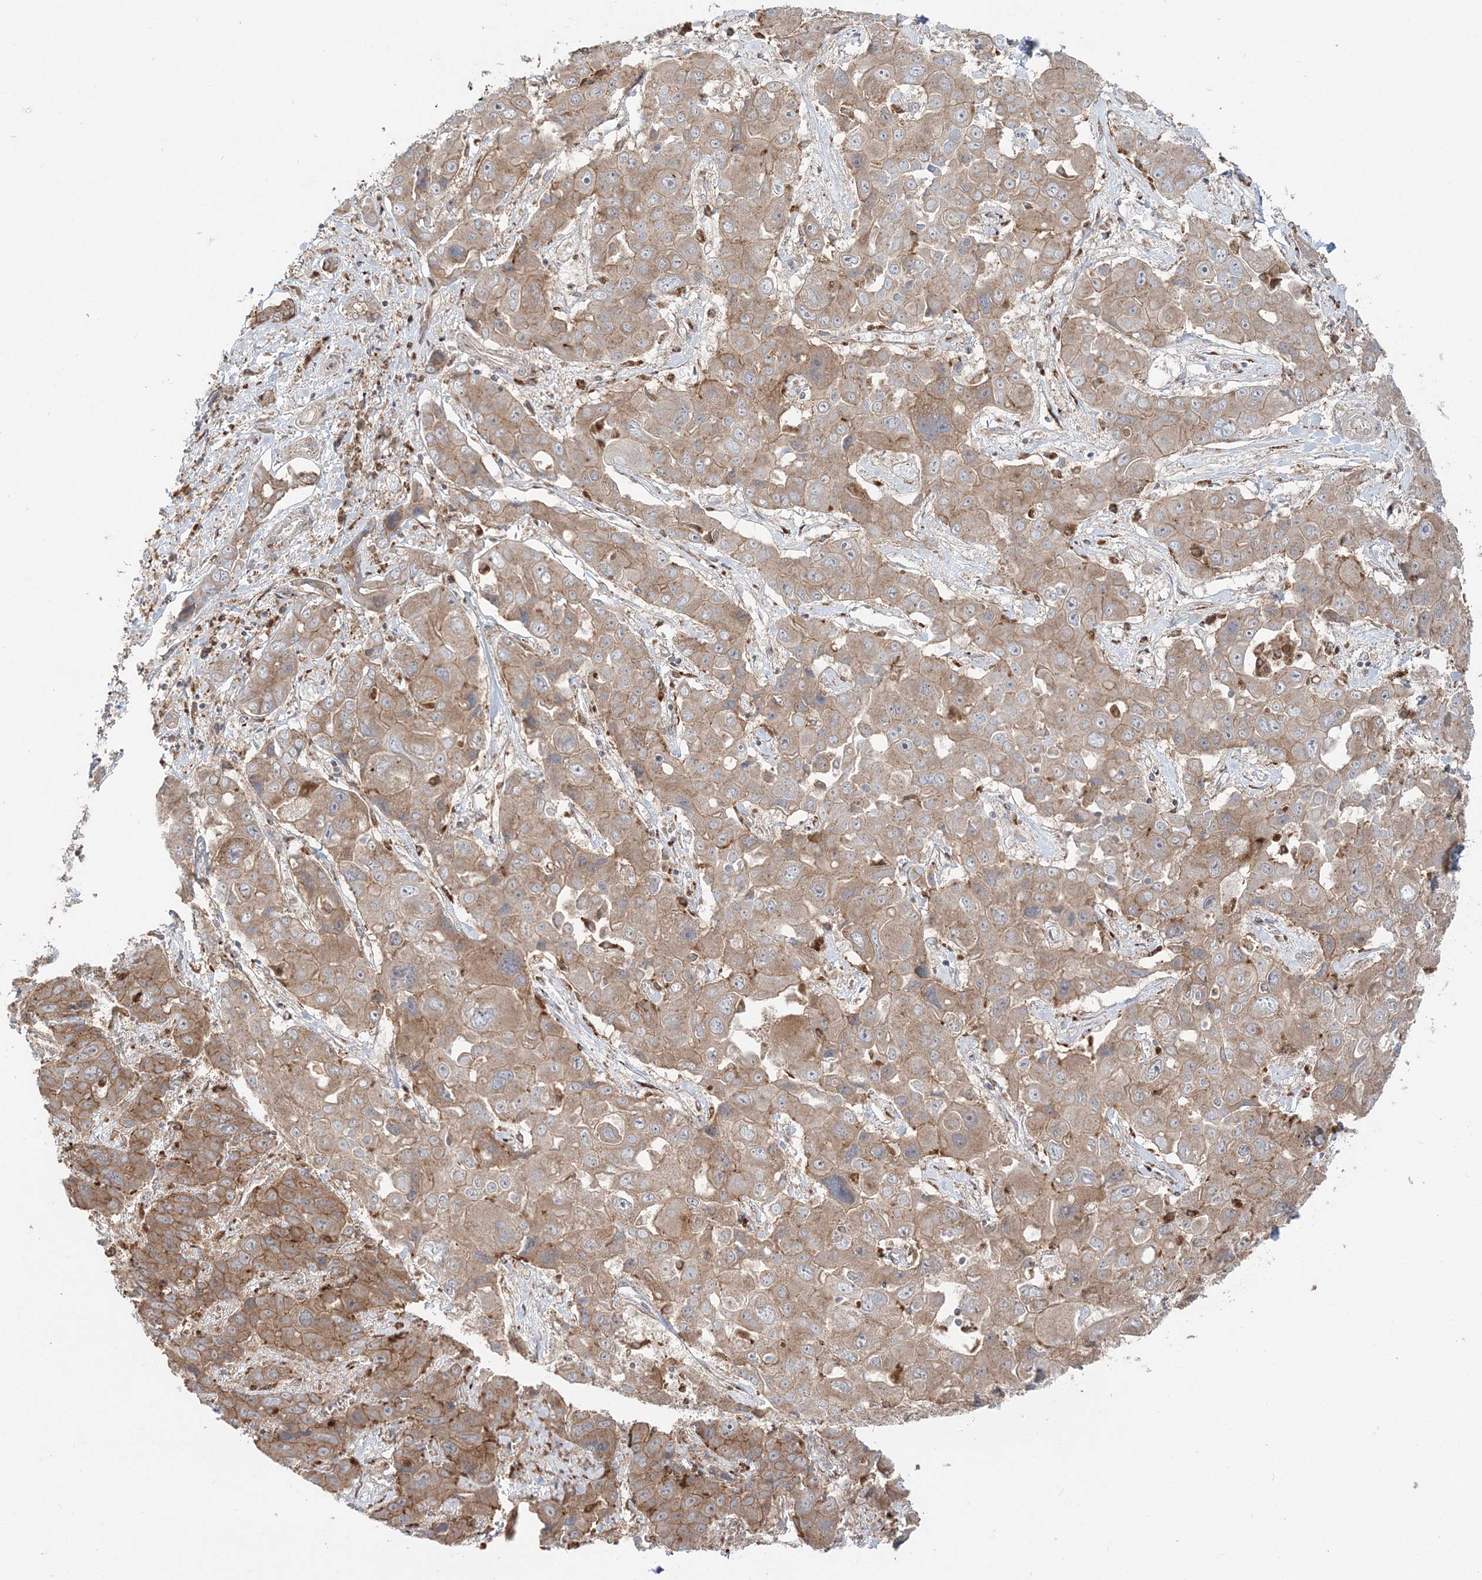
{"staining": {"intensity": "moderate", "quantity": ">75%", "location": "cytoplasmic/membranous"}, "tissue": "liver cancer", "cell_type": "Tumor cells", "image_type": "cancer", "snomed": [{"axis": "morphology", "description": "Cholangiocarcinoma"}, {"axis": "topography", "description": "Liver"}], "caption": "Moderate cytoplasmic/membranous protein staining is appreciated in about >75% of tumor cells in liver cancer.", "gene": "ABCC3", "patient": {"sex": "male", "age": 67}}